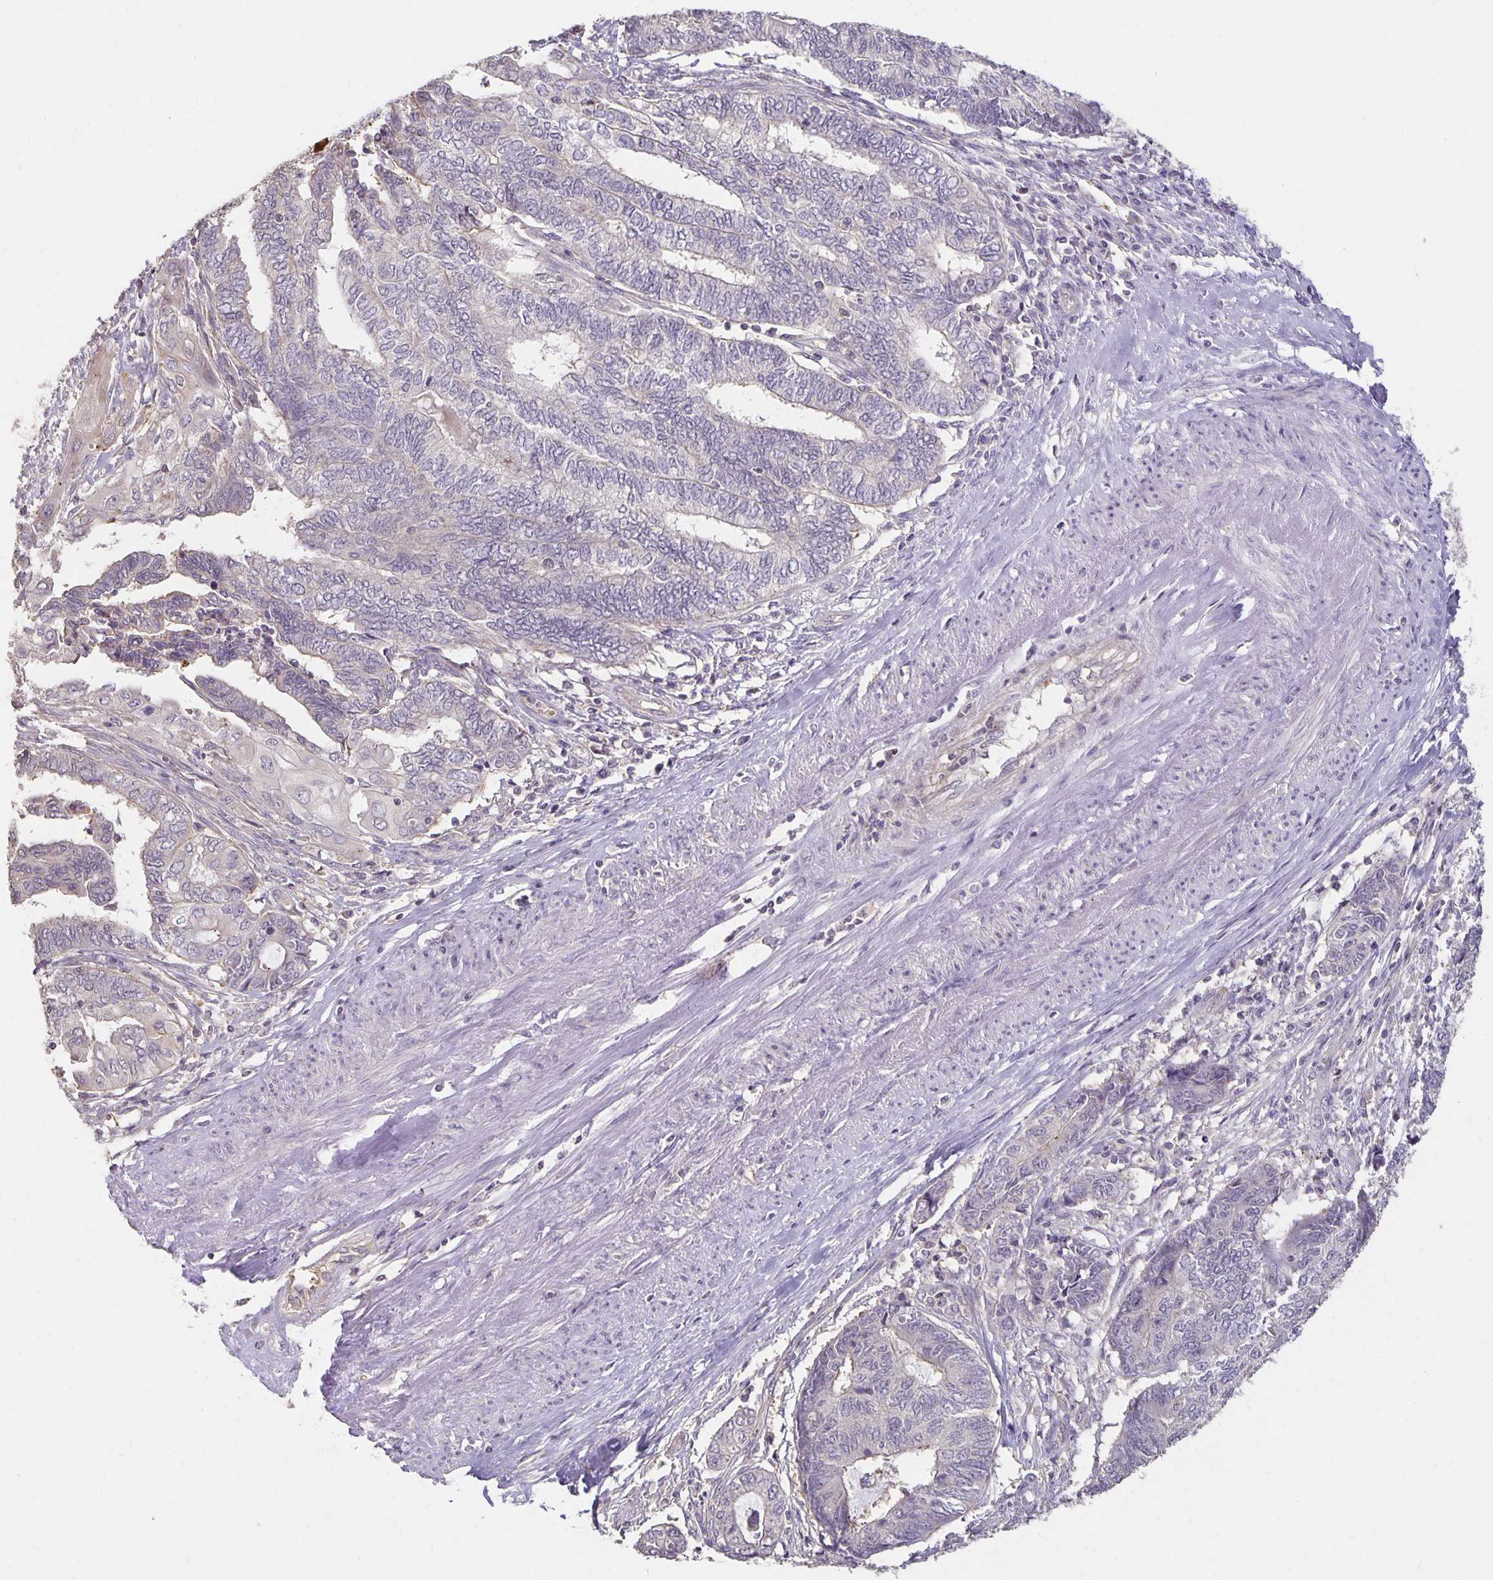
{"staining": {"intensity": "negative", "quantity": "none", "location": "none"}, "tissue": "endometrial cancer", "cell_type": "Tumor cells", "image_type": "cancer", "snomed": [{"axis": "morphology", "description": "Adenocarcinoma, NOS"}, {"axis": "topography", "description": "Uterus"}, {"axis": "topography", "description": "Endometrium"}], "caption": "Immunohistochemical staining of human endometrial cancer exhibits no significant positivity in tumor cells.", "gene": "CST6", "patient": {"sex": "female", "age": 70}}